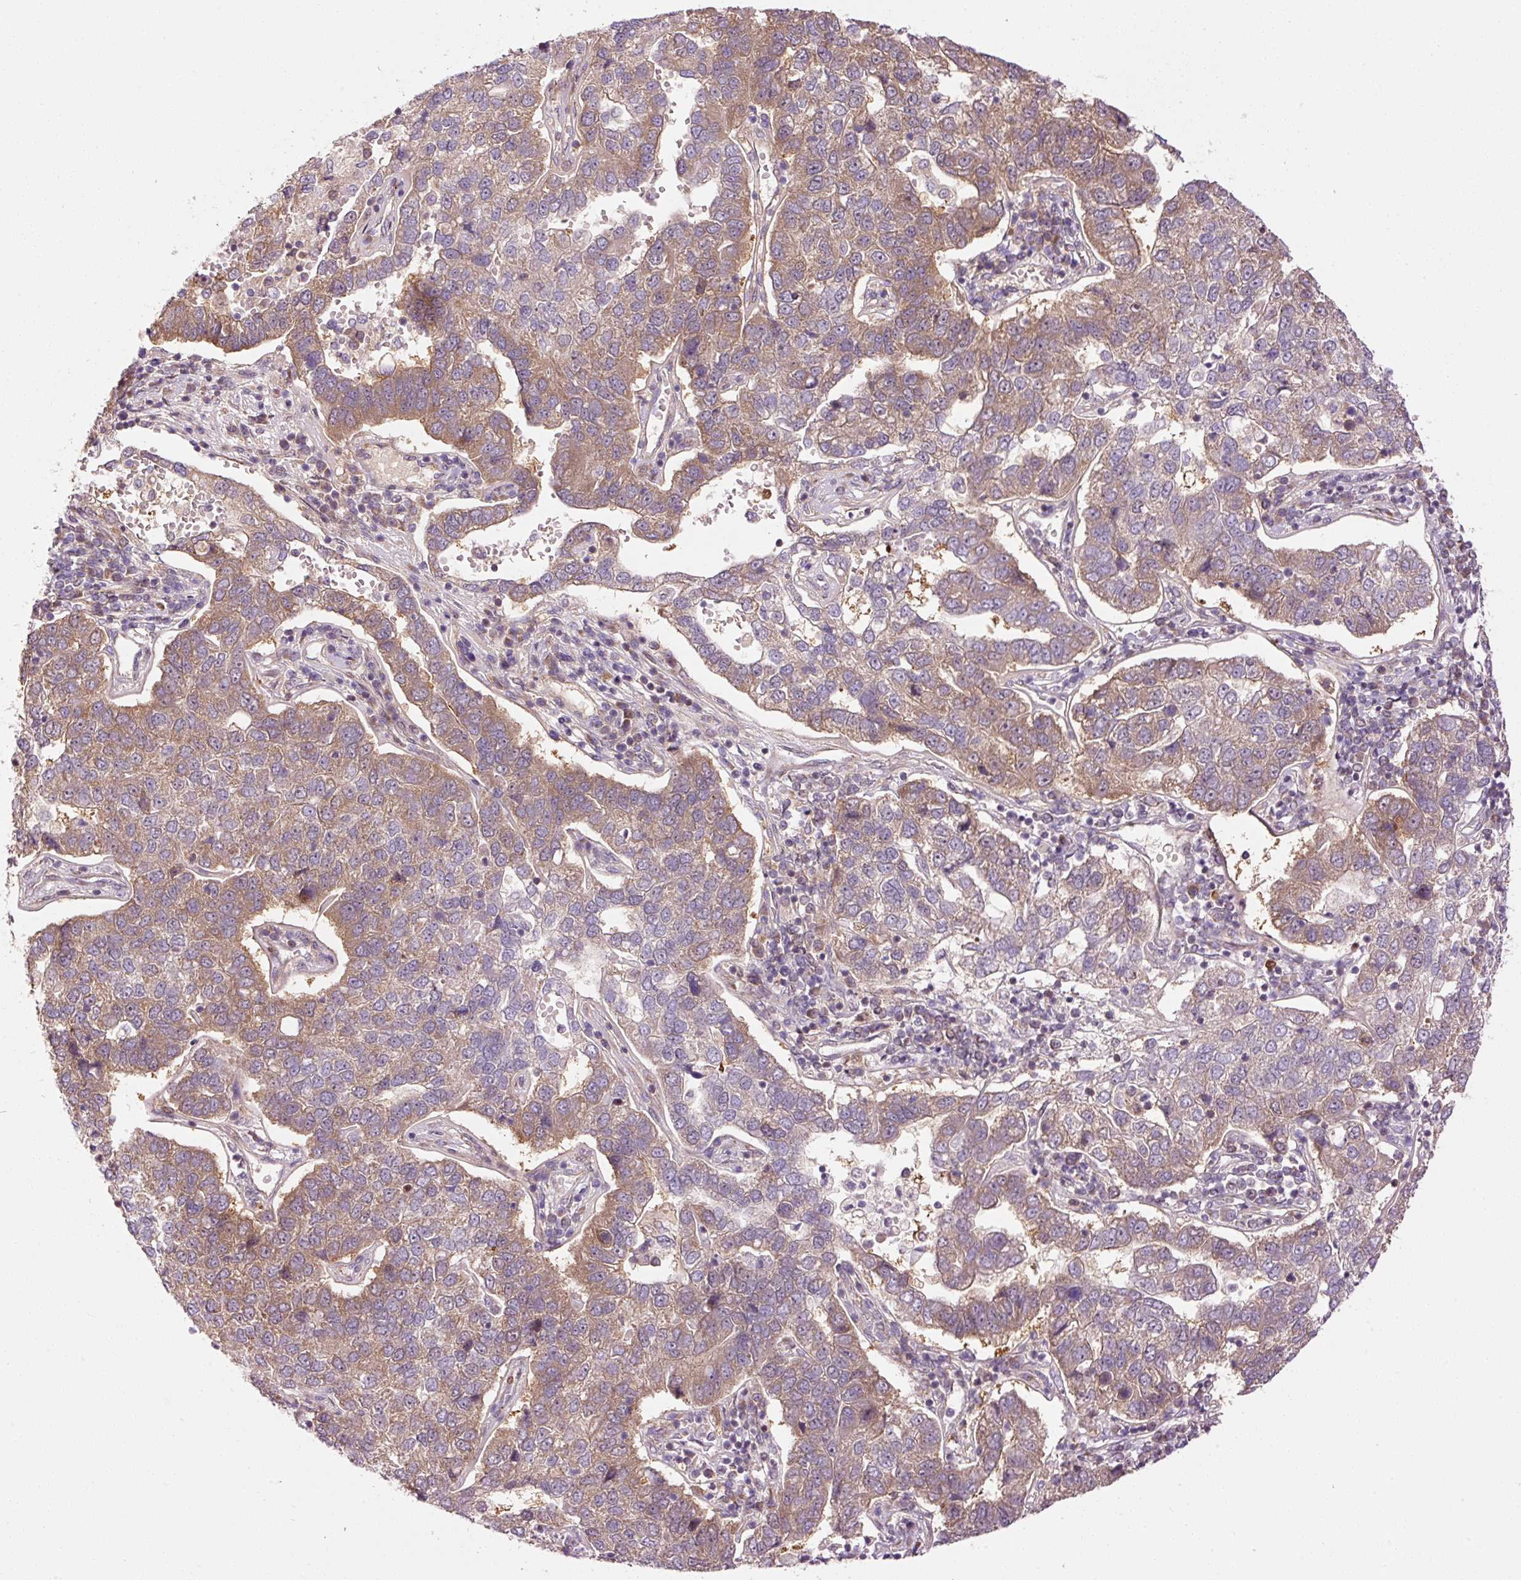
{"staining": {"intensity": "moderate", "quantity": "25%-75%", "location": "cytoplasmic/membranous"}, "tissue": "pancreatic cancer", "cell_type": "Tumor cells", "image_type": "cancer", "snomed": [{"axis": "morphology", "description": "Adenocarcinoma, NOS"}, {"axis": "topography", "description": "Pancreas"}], "caption": "This photomicrograph reveals immunohistochemistry staining of human pancreatic adenocarcinoma, with medium moderate cytoplasmic/membranous expression in about 25%-75% of tumor cells.", "gene": "PPP1R14B", "patient": {"sex": "female", "age": 61}}